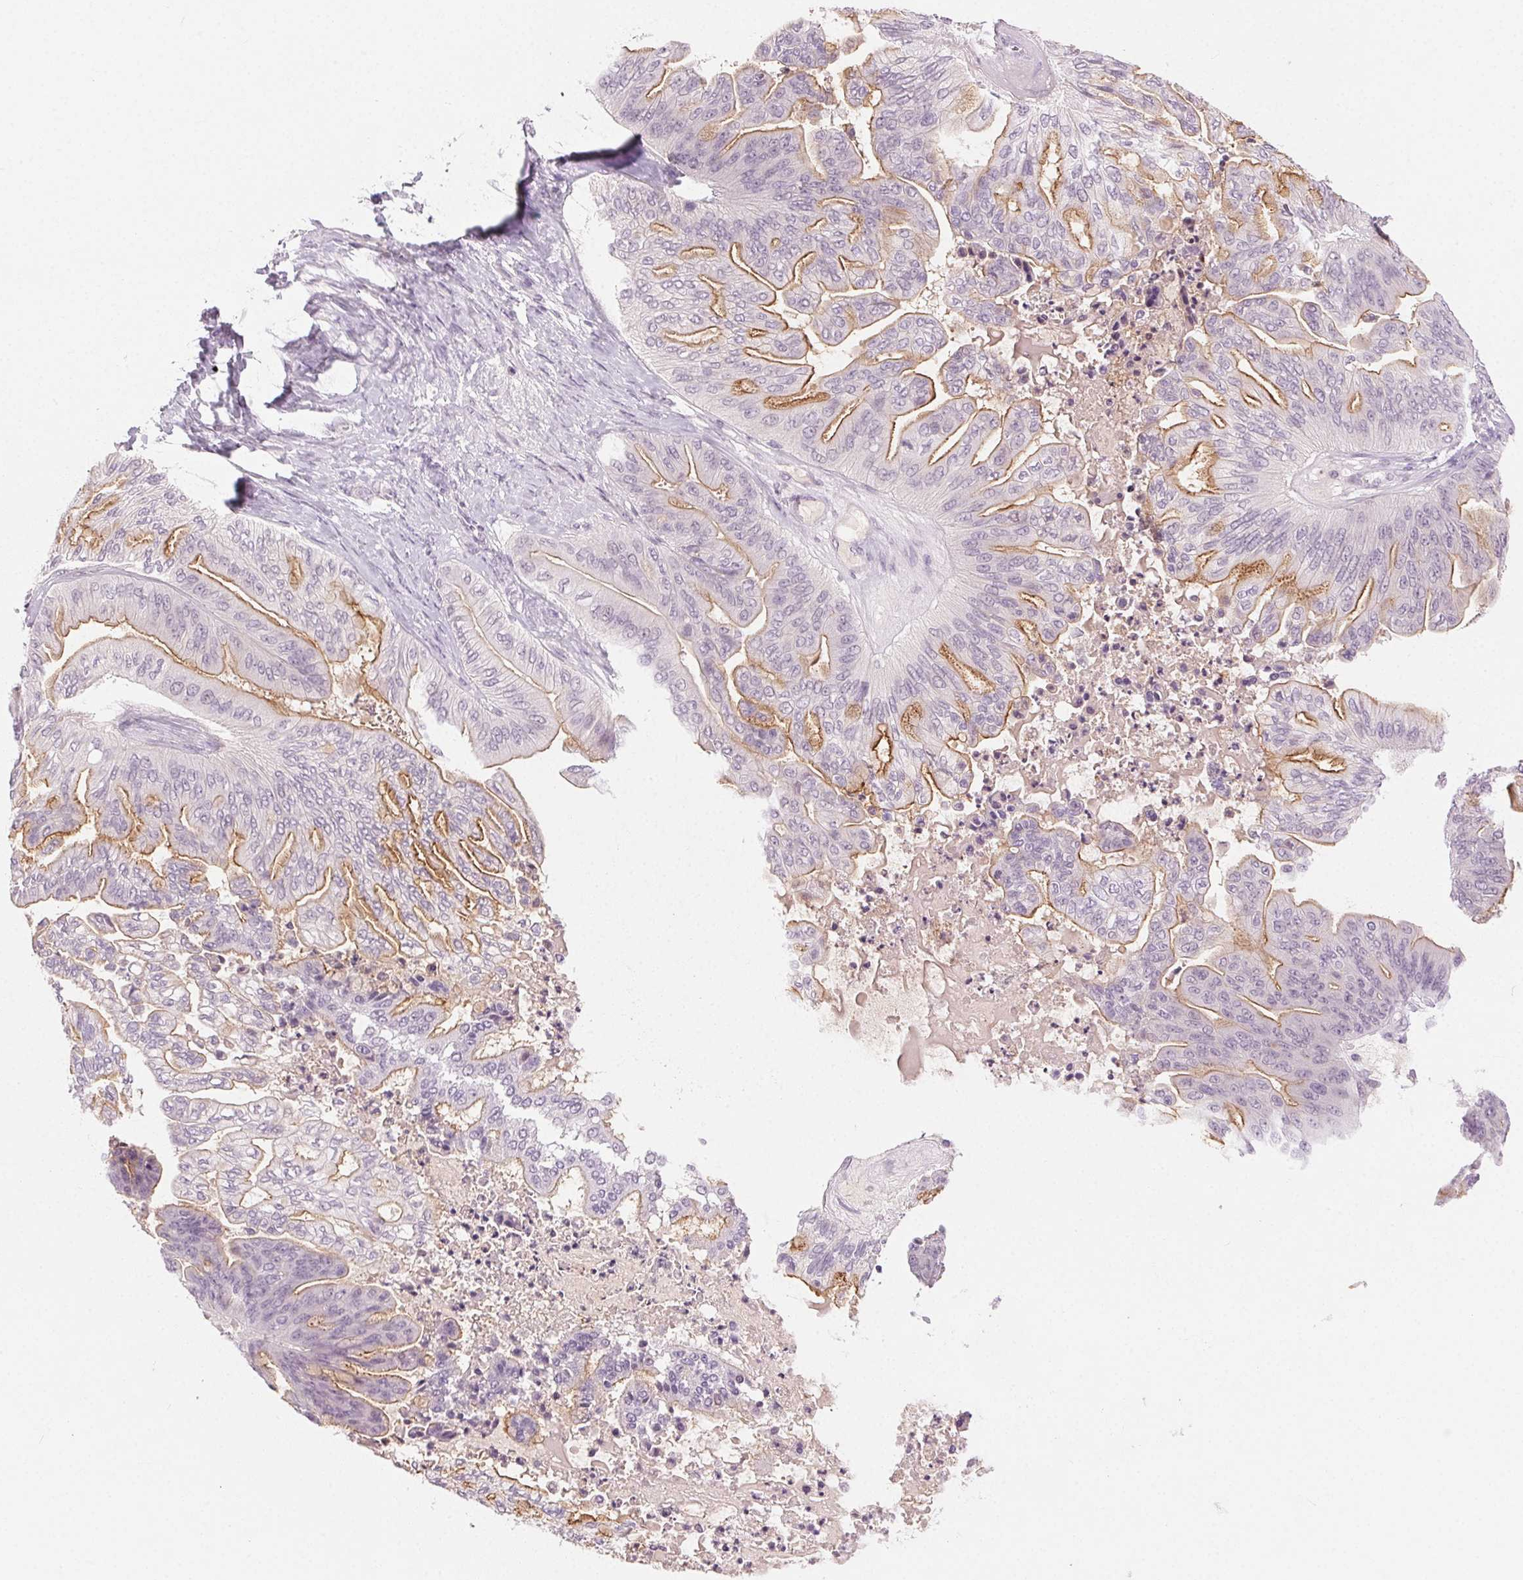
{"staining": {"intensity": "moderate", "quantity": "25%-75%", "location": "cytoplasmic/membranous"}, "tissue": "ovarian cancer", "cell_type": "Tumor cells", "image_type": "cancer", "snomed": [{"axis": "morphology", "description": "Cystadenocarcinoma, mucinous, NOS"}, {"axis": "topography", "description": "Ovary"}], "caption": "Tumor cells show medium levels of moderate cytoplasmic/membranous positivity in approximately 25%-75% of cells in ovarian cancer (mucinous cystadenocarcinoma). The staining was performed using DAB, with brown indicating positive protein expression. Nuclei are stained blue with hematoxylin.", "gene": "HSF5", "patient": {"sex": "female", "age": 67}}